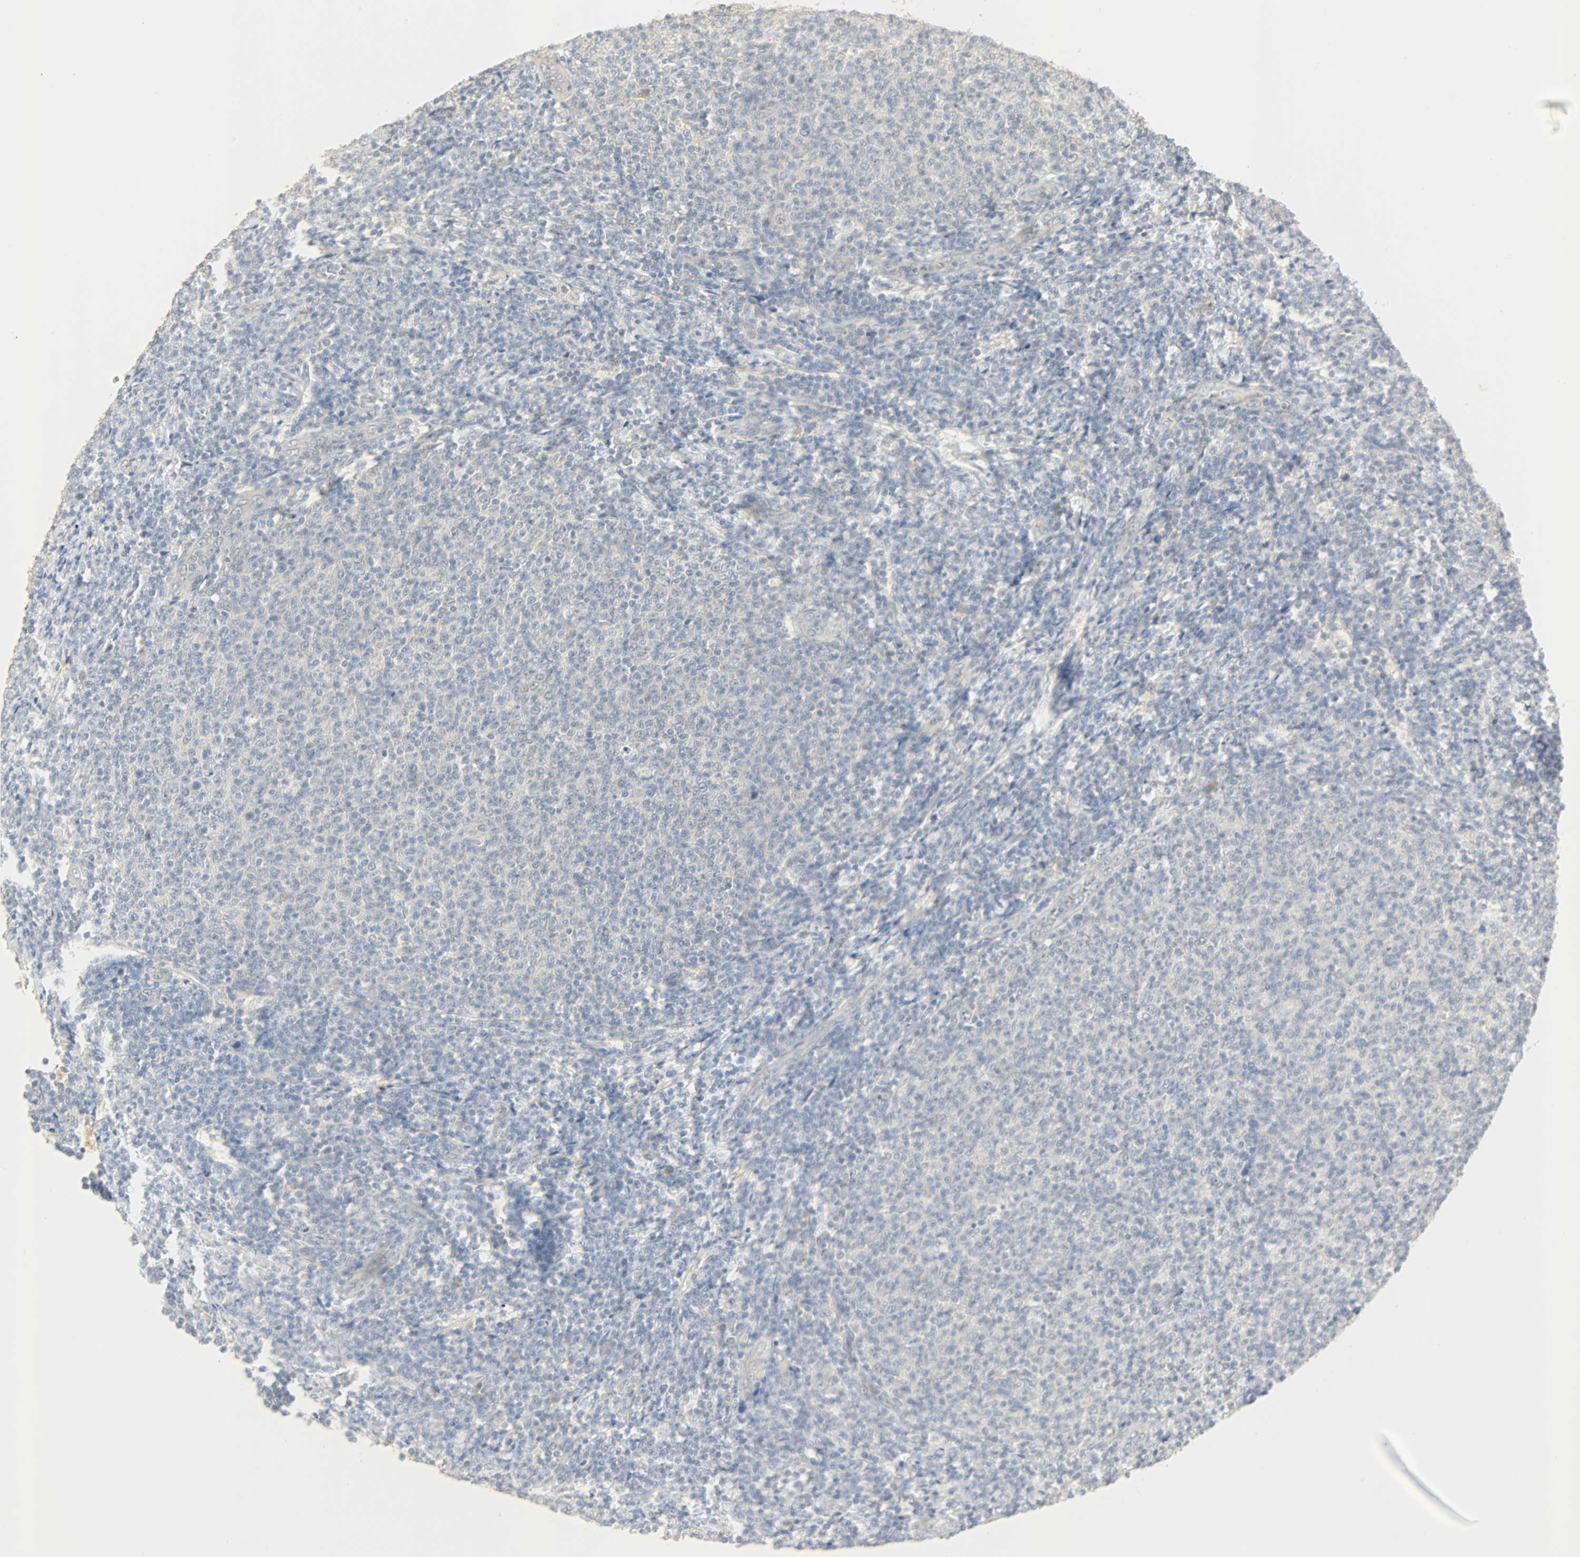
{"staining": {"intensity": "negative", "quantity": "none", "location": "none"}, "tissue": "lymphoma", "cell_type": "Tumor cells", "image_type": "cancer", "snomed": [{"axis": "morphology", "description": "Malignant lymphoma, non-Hodgkin's type, Low grade"}, {"axis": "topography", "description": "Lymph node"}], "caption": "A high-resolution photomicrograph shows IHC staining of malignant lymphoma, non-Hodgkin's type (low-grade), which exhibits no significant staining in tumor cells.", "gene": "USP13", "patient": {"sex": "male", "age": 66}}